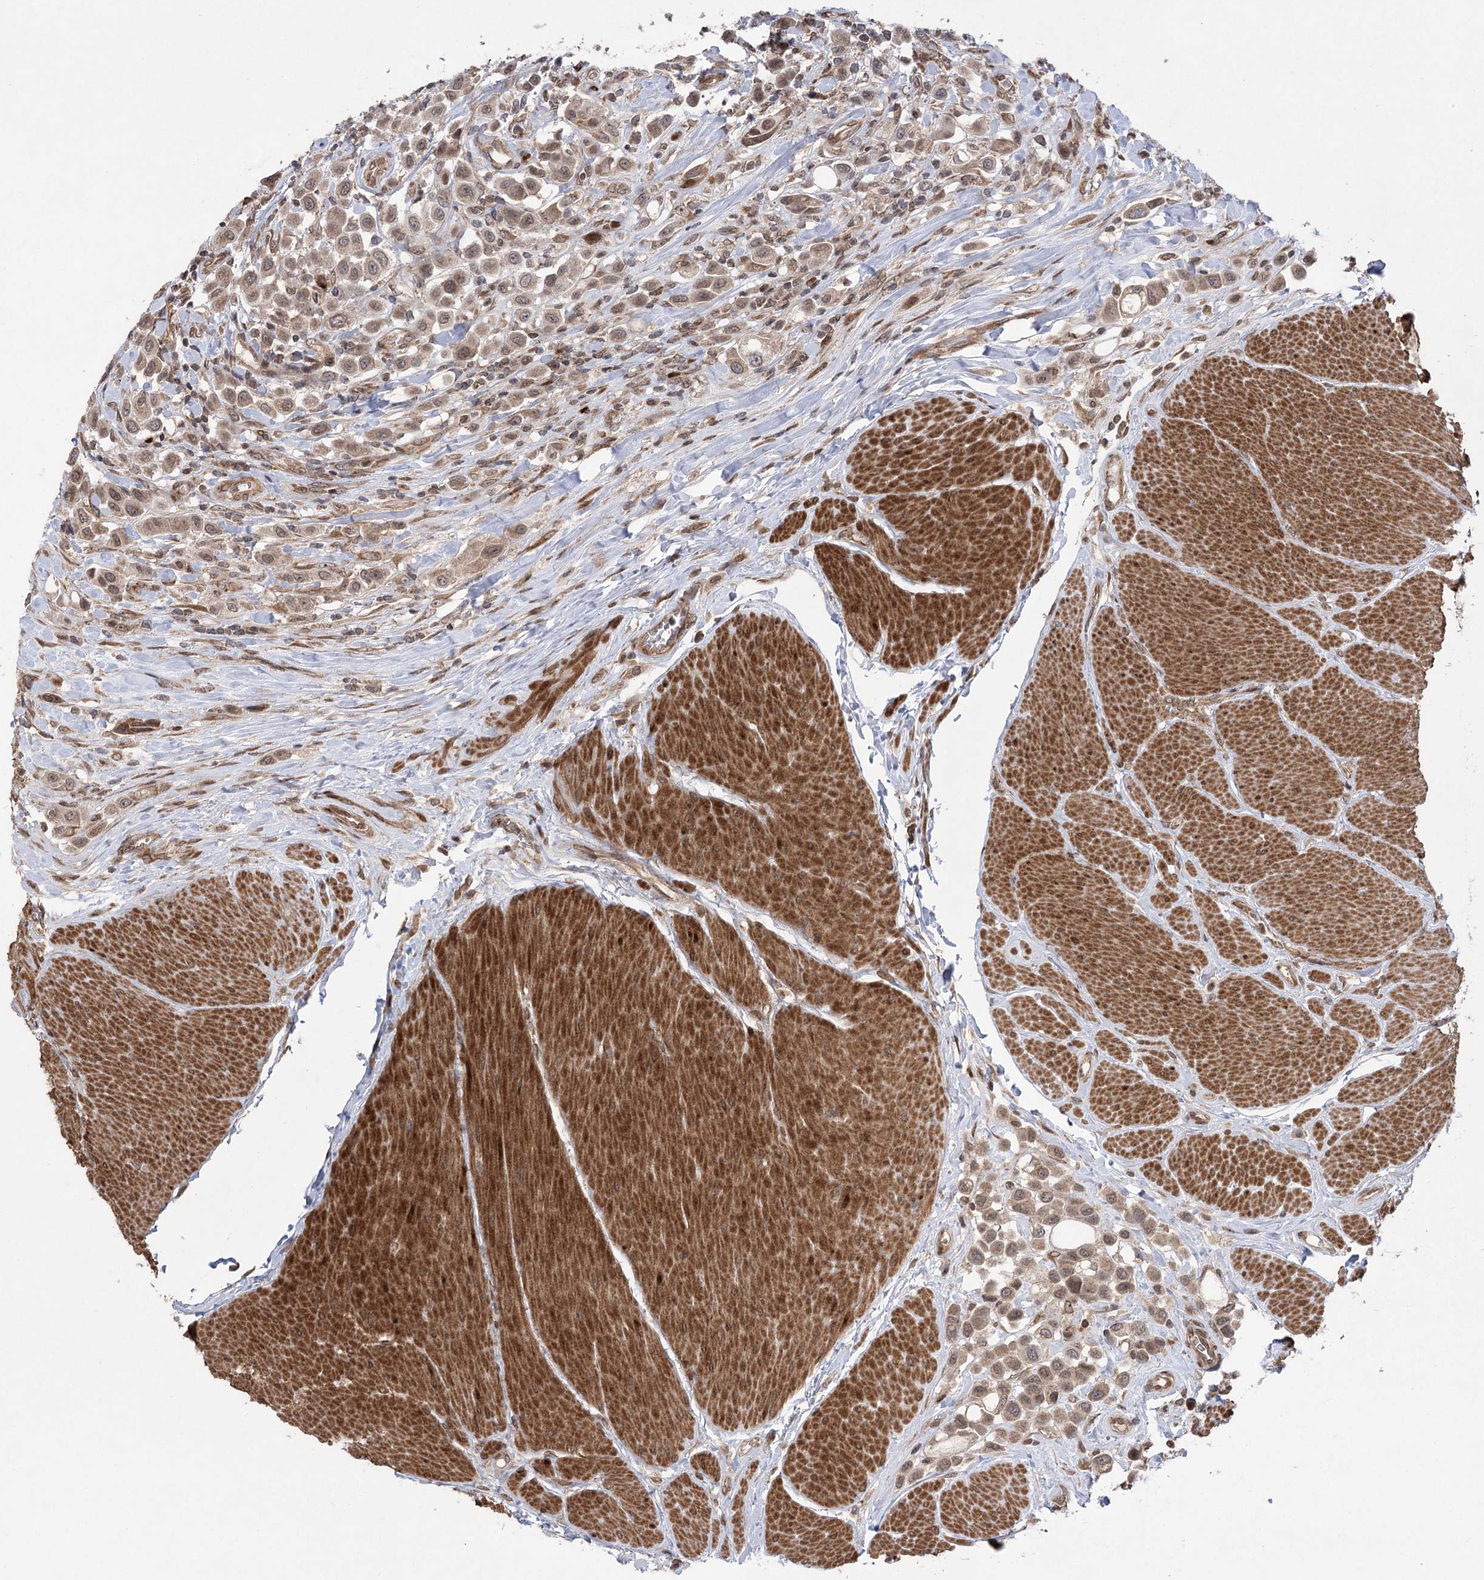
{"staining": {"intensity": "weak", "quantity": ">75%", "location": "cytoplasmic/membranous,nuclear"}, "tissue": "urothelial cancer", "cell_type": "Tumor cells", "image_type": "cancer", "snomed": [{"axis": "morphology", "description": "Urothelial carcinoma, High grade"}, {"axis": "topography", "description": "Urinary bladder"}], "caption": "Tumor cells show weak cytoplasmic/membranous and nuclear expression in about >75% of cells in urothelial carcinoma (high-grade). The protein of interest is shown in brown color, while the nuclei are stained blue.", "gene": "TENM2", "patient": {"sex": "male", "age": 50}}